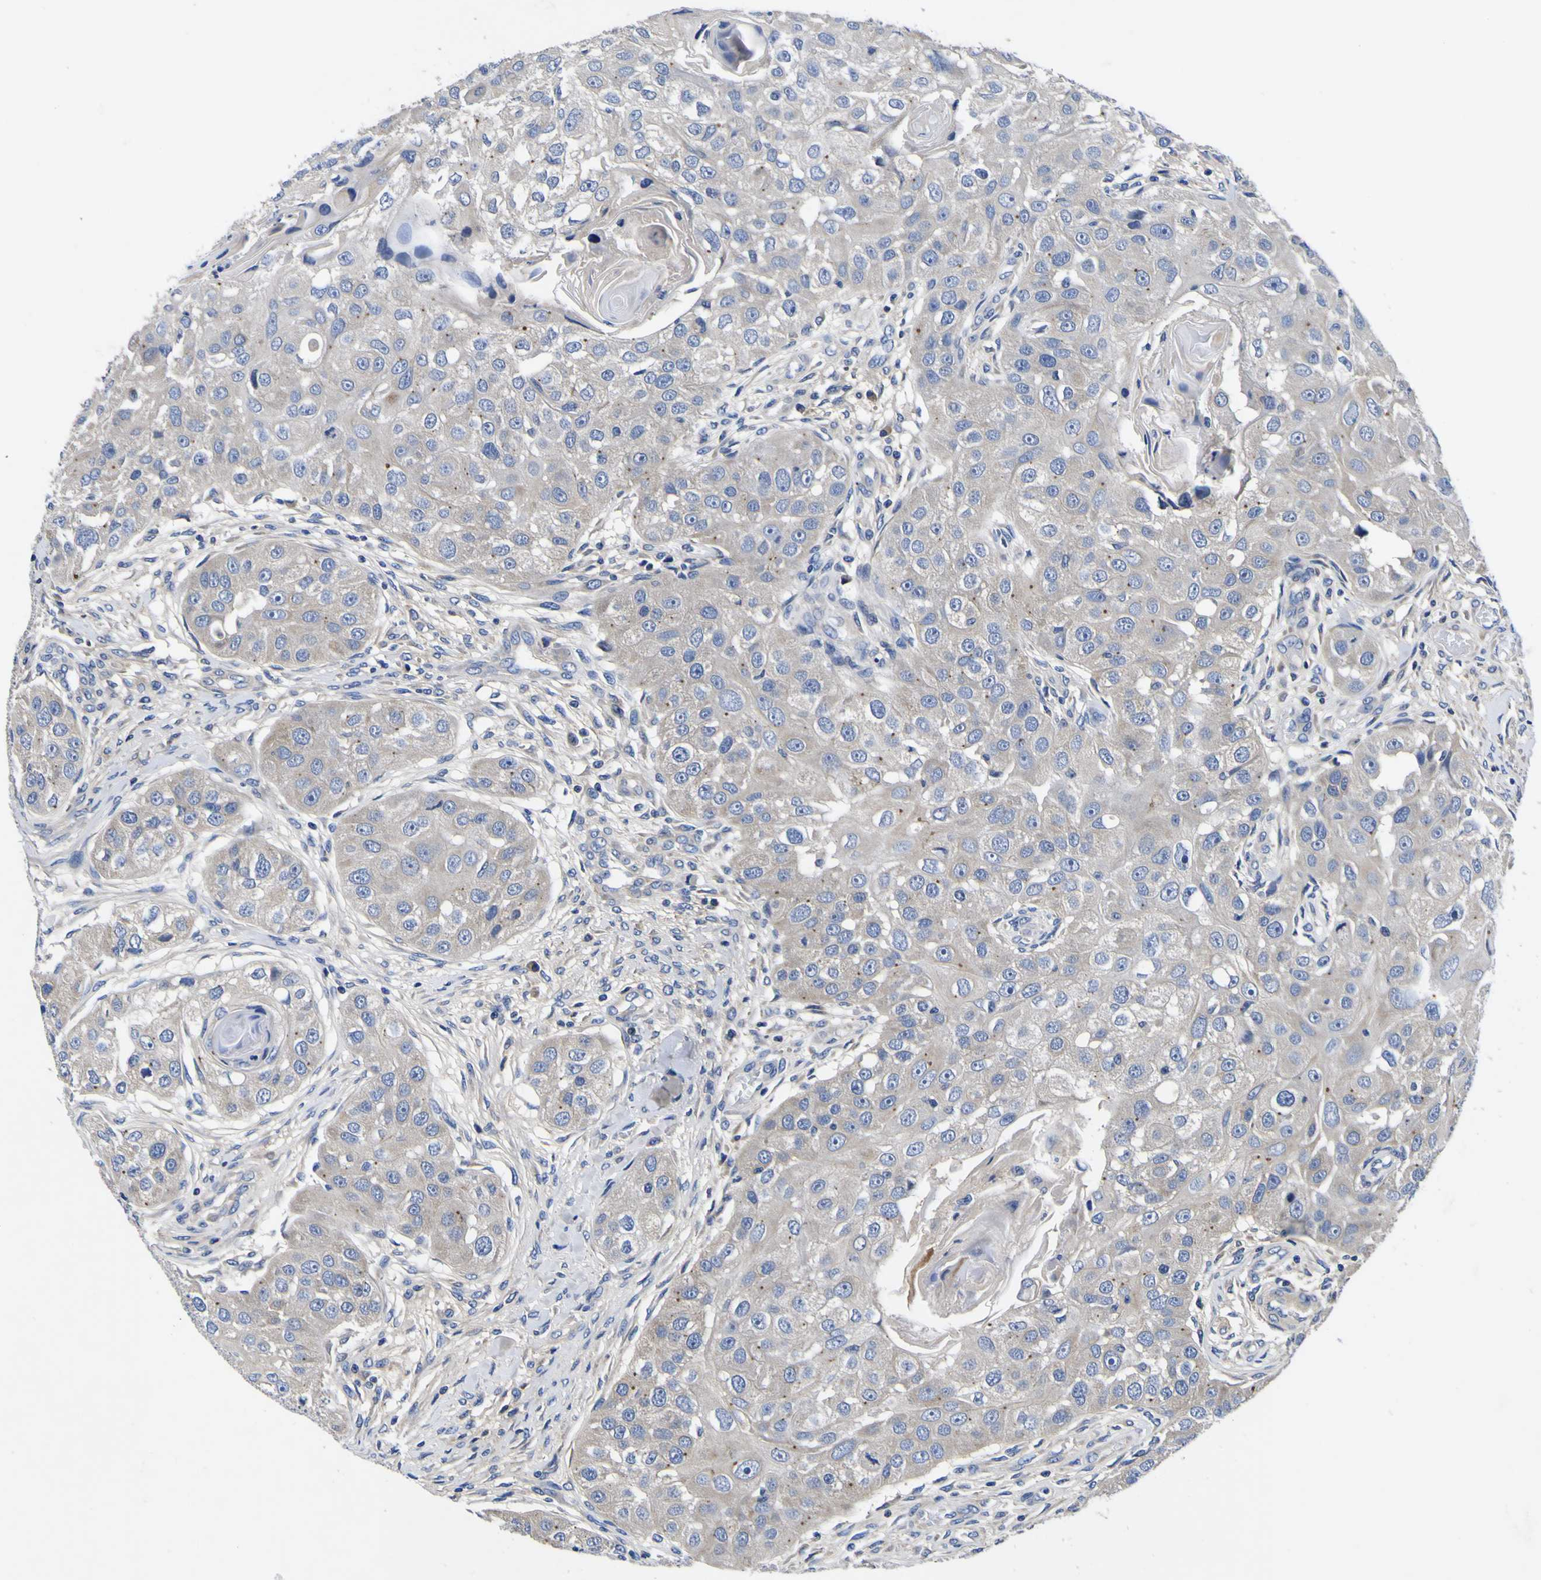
{"staining": {"intensity": "negative", "quantity": "none", "location": "none"}, "tissue": "head and neck cancer", "cell_type": "Tumor cells", "image_type": "cancer", "snomed": [{"axis": "morphology", "description": "Normal tissue, NOS"}, {"axis": "morphology", "description": "Squamous cell carcinoma, NOS"}, {"axis": "topography", "description": "Skeletal muscle"}, {"axis": "topography", "description": "Head-Neck"}], "caption": "The histopathology image reveals no significant expression in tumor cells of squamous cell carcinoma (head and neck).", "gene": "VASN", "patient": {"sex": "male", "age": 51}}